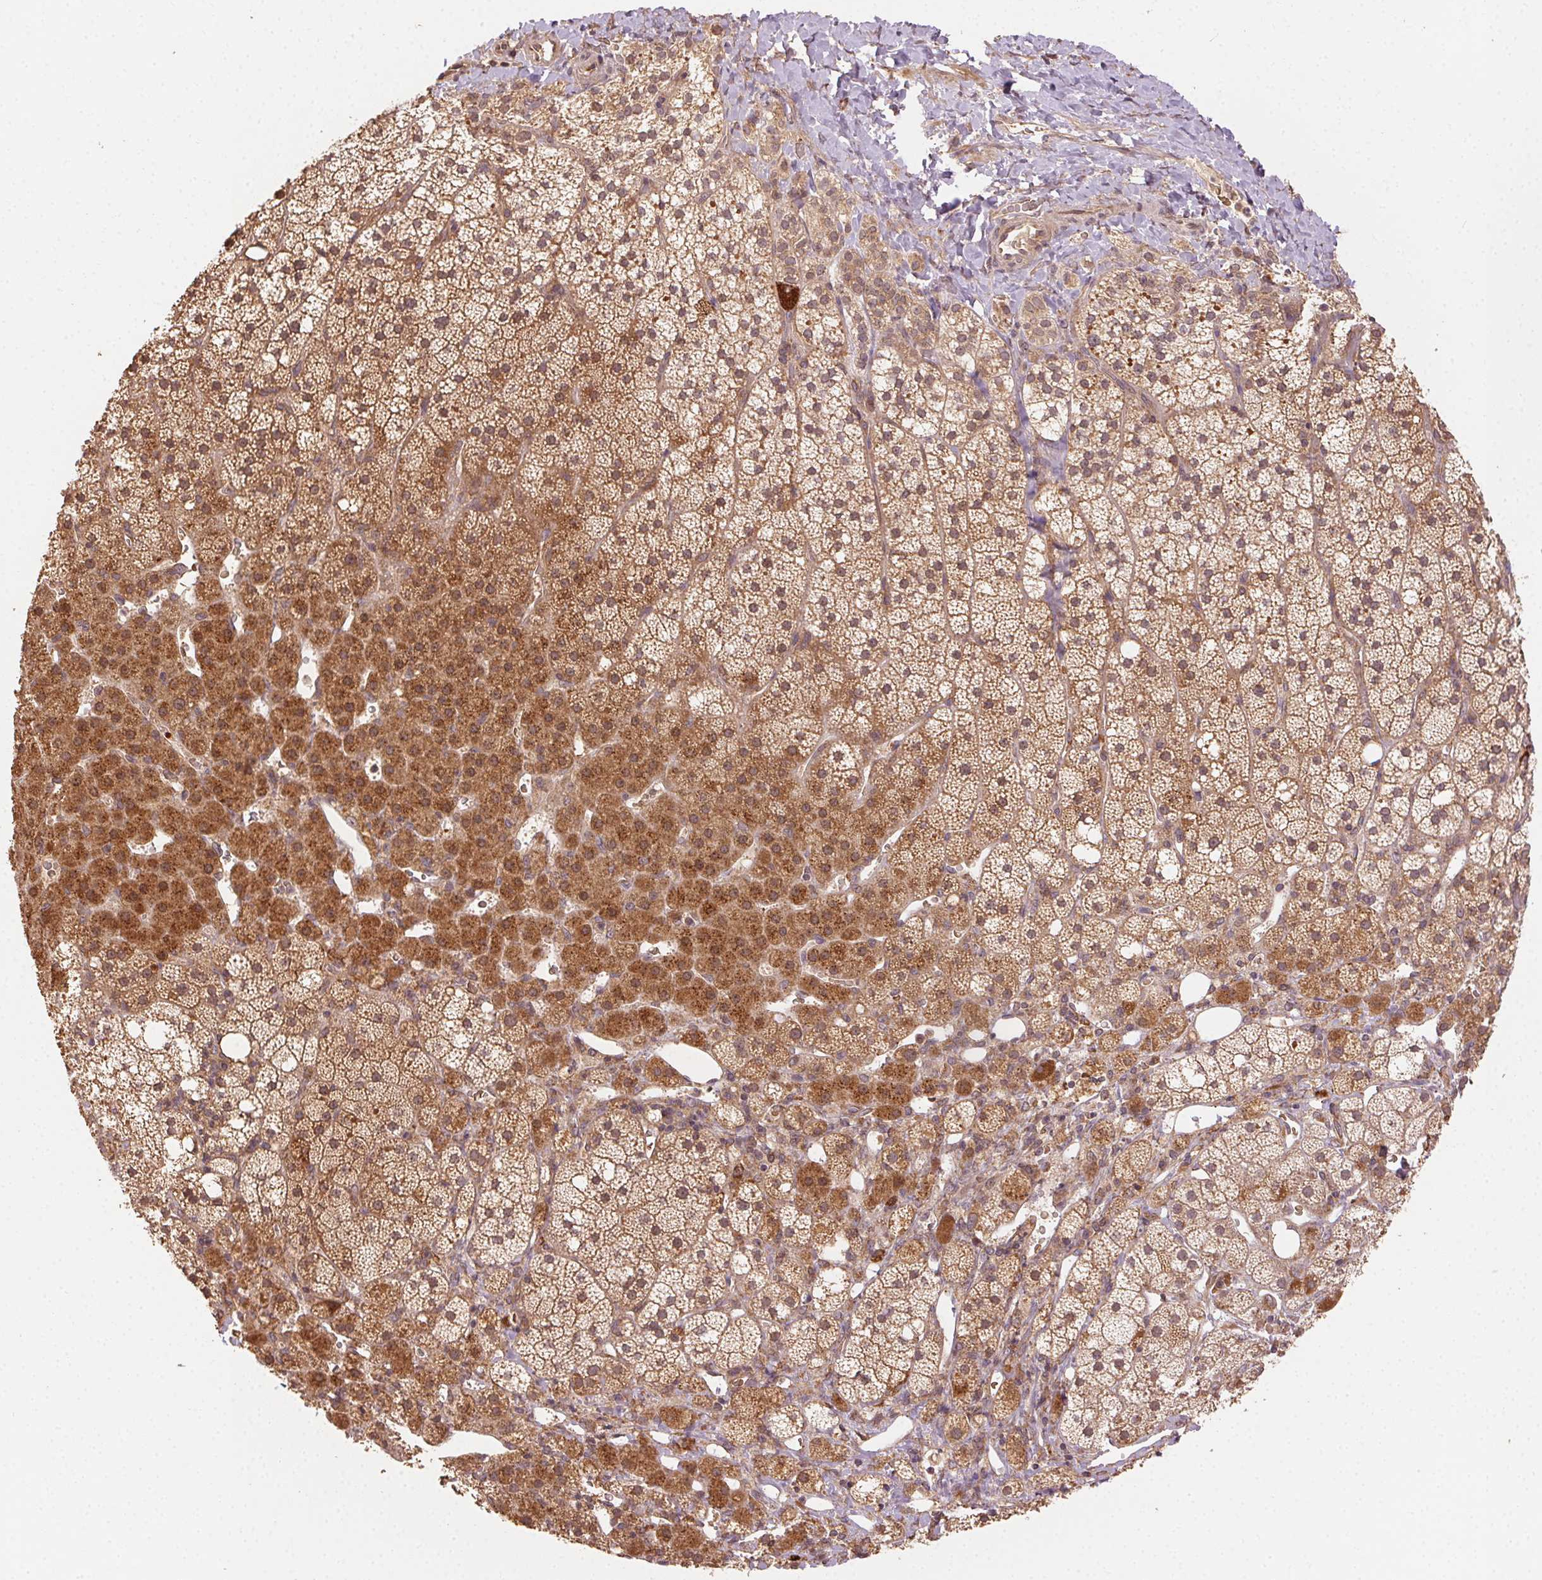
{"staining": {"intensity": "strong", "quantity": ">75%", "location": "cytoplasmic/membranous"}, "tissue": "adrenal gland", "cell_type": "Glandular cells", "image_type": "normal", "snomed": [{"axis": "morphology", "description": "Normal tissue, NOS"}, {"axis": "topography", "description": "Adrenal gland"}], "caption": "Immunohistochemical staining of unremarkable human adrenal gland displays >75% levels of strong cytoplasmic/membranous protein positivity in approximately >75% of glandular cells. (DAB (3,3'-diaminobenzidine) IHC with brightfield microscopy, high magnification).", "gene": "KLHL15", "patient": {"sex": "male", "age": 53}}